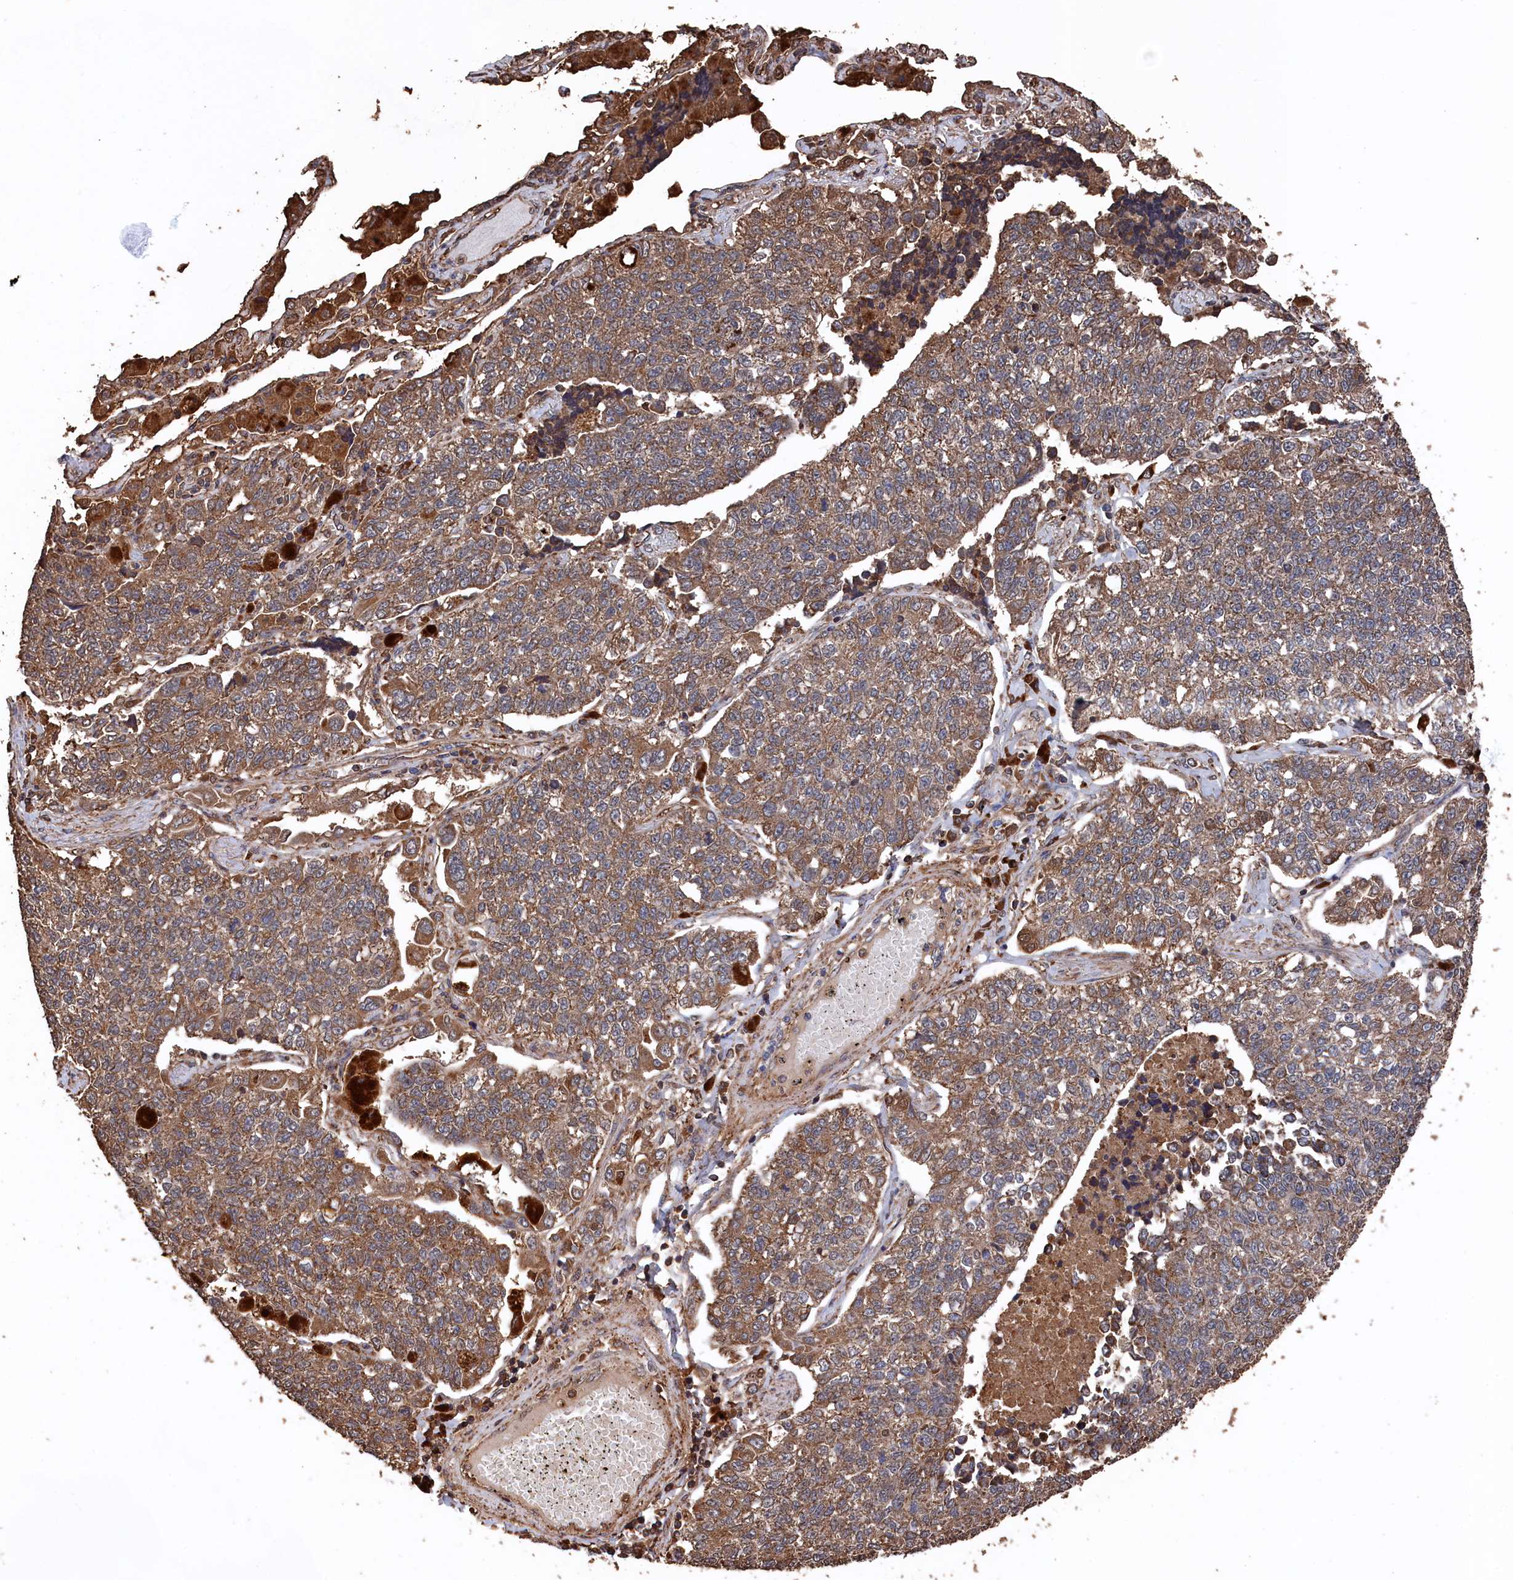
{"staining": {"intensity": "moderate", "quantity": "25%-75%", "location": "cytoplasmic/membranous"}, "tissue": "lung cancer", "cell_type": "Tumor cells", "image_type": "cancer", "snomed": [{"axis": "morphology", "description": "Adenocarcinoma, NOS"}, {"axis": "topography", "description": "Lung"}], "caption": "Human adenocarcinoma (lung) stained with a protein marker displays moderate staining in tumor cells.", "gene": "SNX33", "patient": {"sex": "male", "age": 49}}